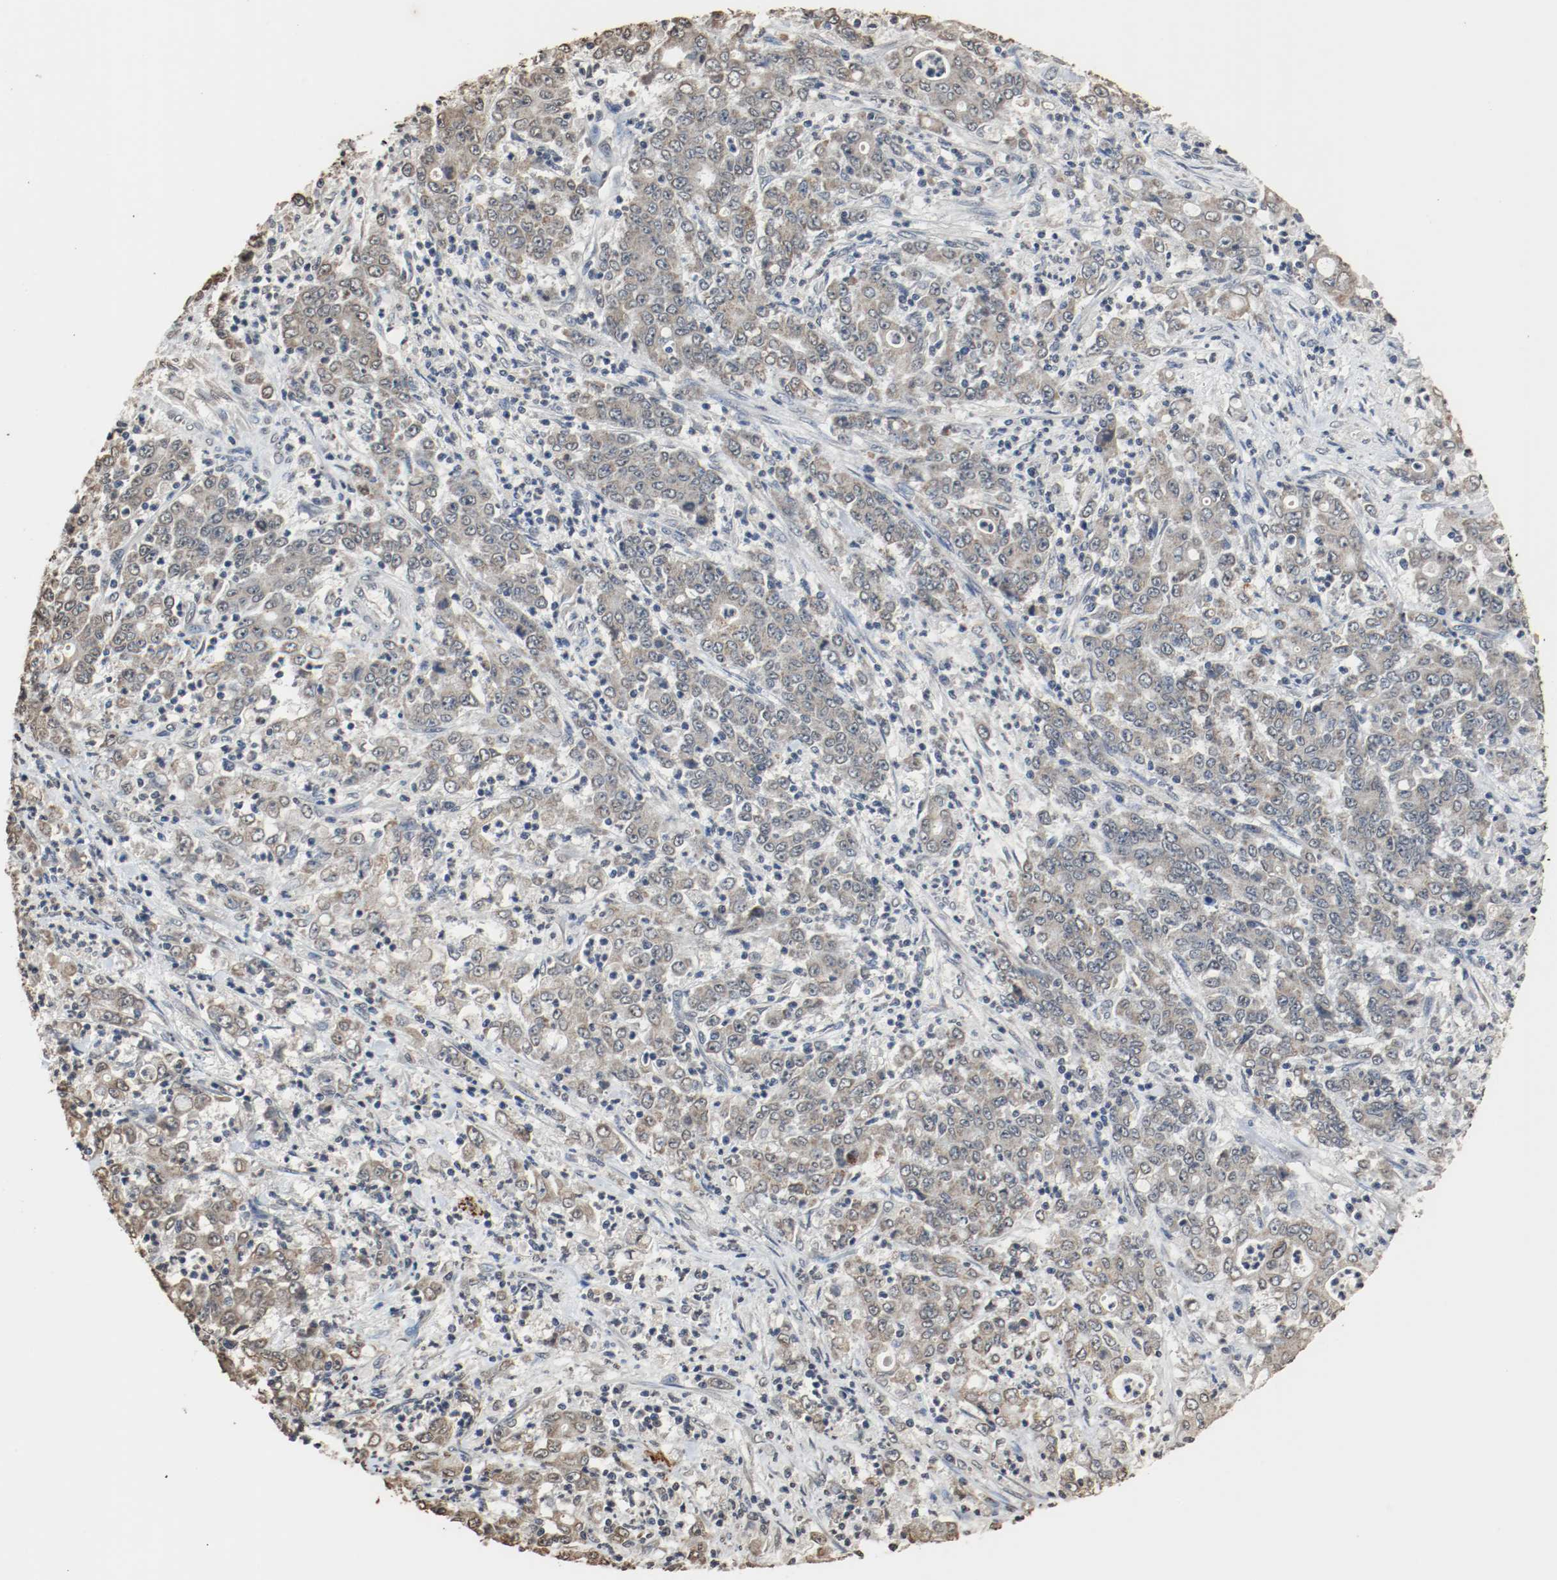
{"staining": {"intensity": "weak", "quantity": "25%-75%", "location": "cytoplasmic/membranous"}, "tissue": "stomach cancer", "cell_type": "Tumor cells", "image_type": "cancer", "snomed": [{"axis": "morphology", "description": "Adenocarcinoma, NOS"}, {"axis": "topography", "description": "Stomach, lower"}], "caption": "Protein expression analysis of stomach cancer (adenocarcinoma) displays weak cytoplasmic/membranous staining in about 25%-75% of tumor cells.", "gene": "RTN4", "patient": {"sex": "female", "age": 71}}